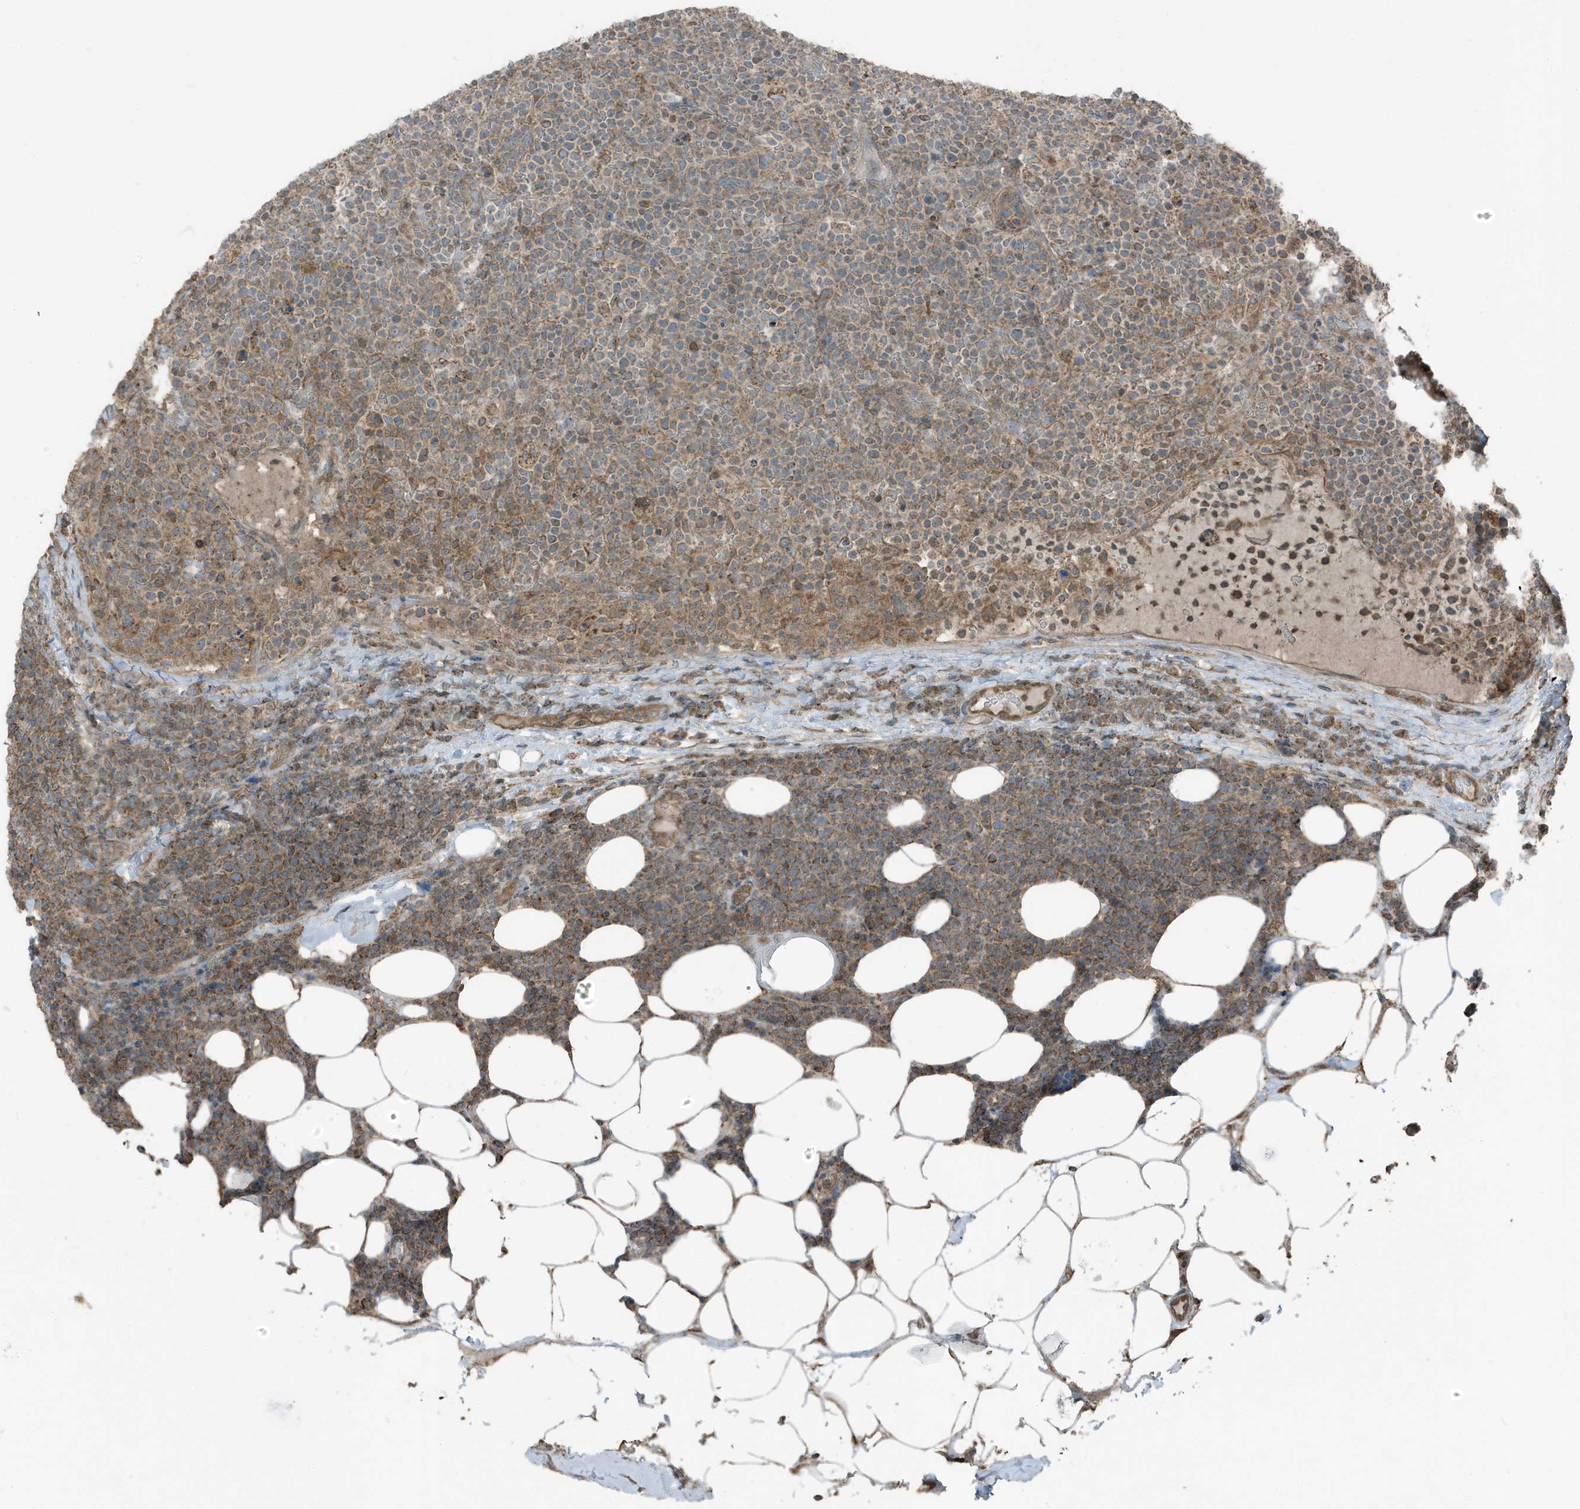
{"staining": {"intensity": "moderate", "quantity": ">75%", "location": "cytoplasmic/membranous"}, "tissue": "lymphoma", "cell_type": "Tumor cells", "image_type": "cancer", "snomed": [{"axis": "morphology", "description": "Malignant lymphoma, non-Hodgkin's type, High grade"}, {"axis": "topography", "description": "Lymph node"}], "caption": "Immunohistochemistry micrograph of human high-grade malignant lymphoma, non-Hodgkin's type stained for a protein (brown), which displays medium levels of moderate cytoplasmic/membranous positivity in approximately >75% of tumor cells.", "gene": "AZI2", "patient": {"sex": "male", "age": 61}}